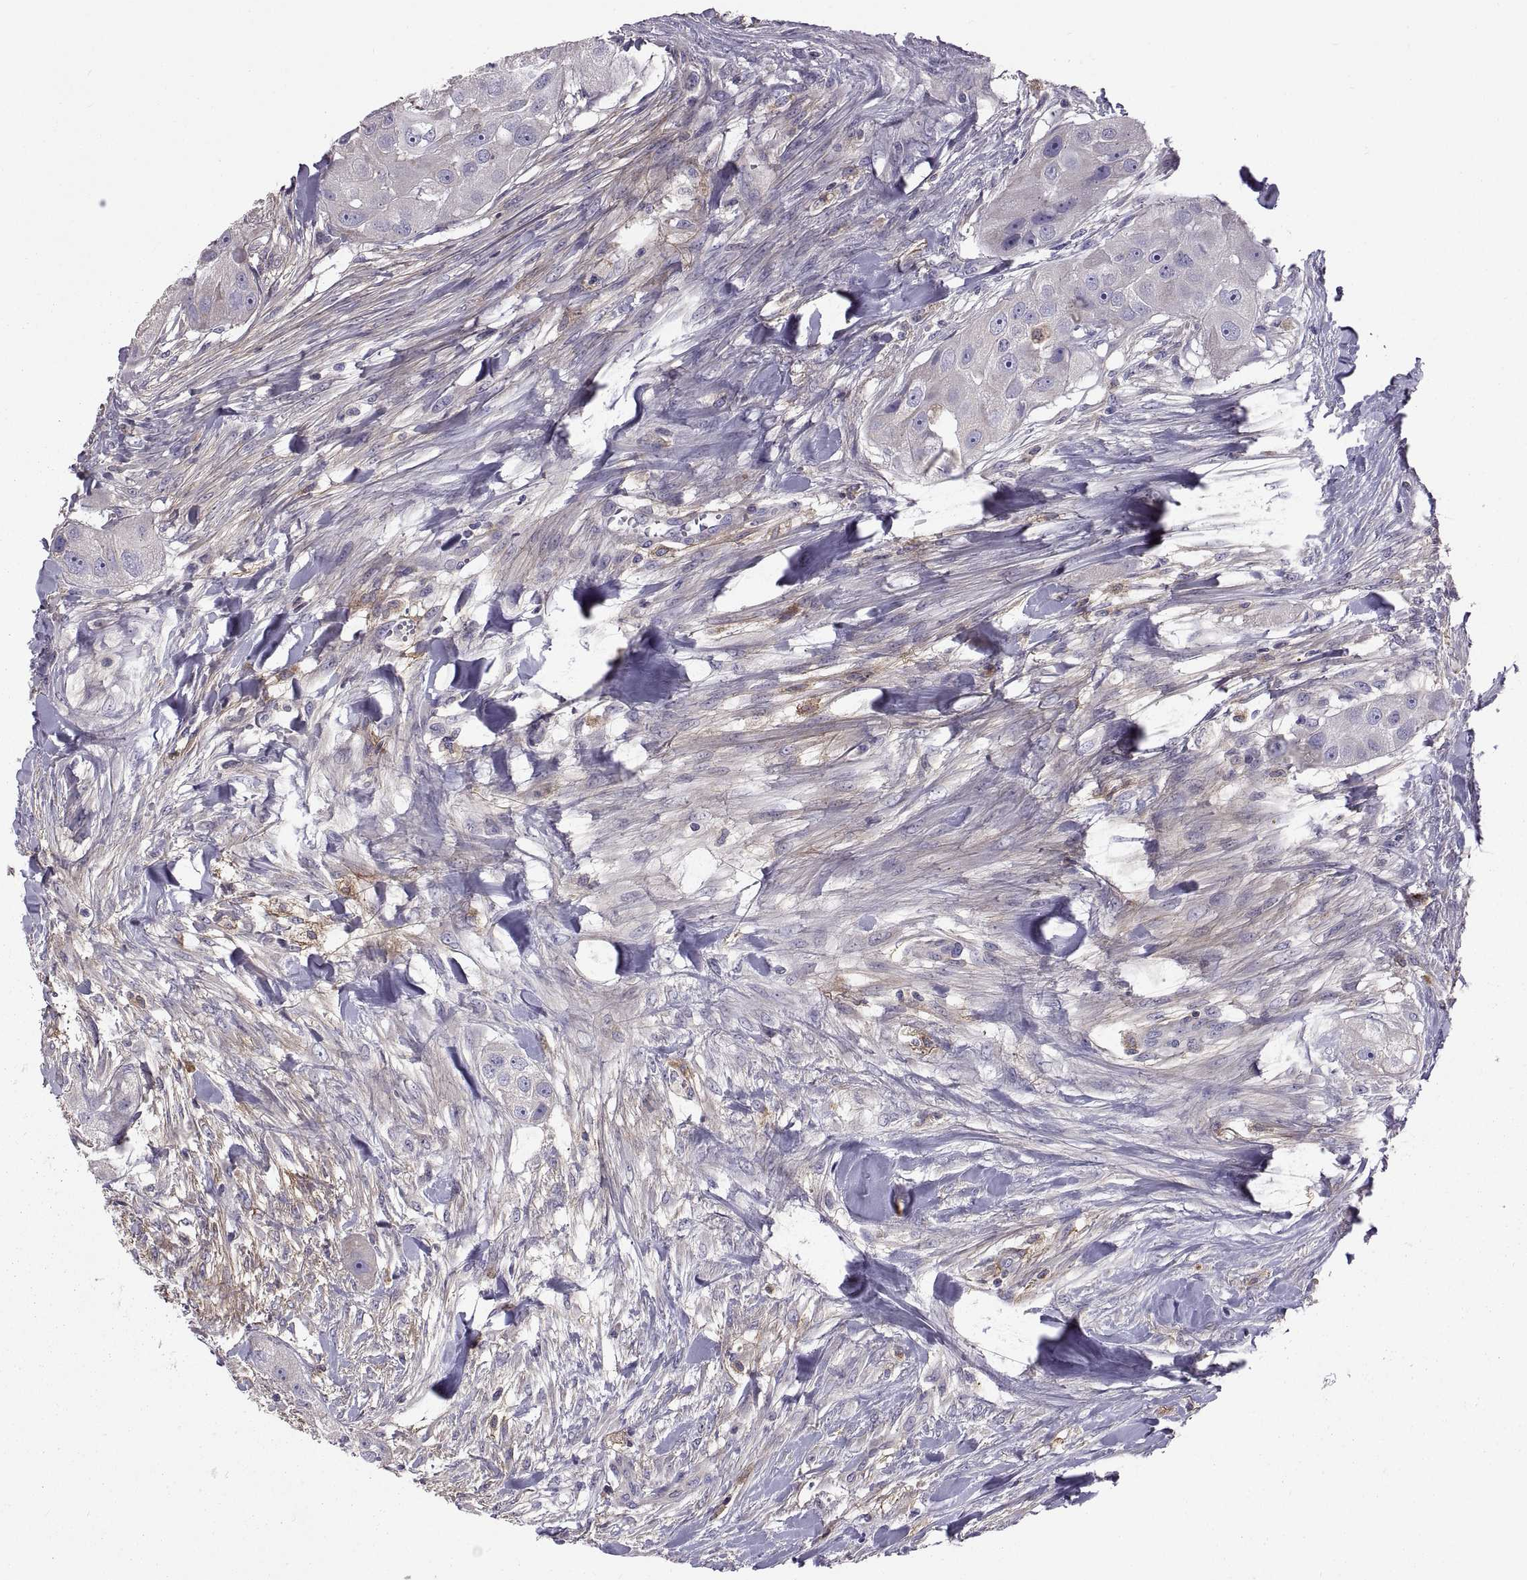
{"staining": {"intensity": "negative", "quantity": "none", "location": "none"}, "tissue": "head and neck cancer", "cell_type": "Tumor cells", "image_type": "cancer", "snomed": [{"axis": "morphology", "description": "Squamous cell carcinoma, NOS"}, {"axis": "topography", "description": "Head-Neck"}], "caption": "High magnification brightfield microscopy of squamous cell carcinoma (head and neck) stained with DAB (brown) and counterstained with hematoxylin (blue): tumor cells show no significant positivity.", "gene": "EMILIN2", "patient": {"sex": "male", "age": 51}}